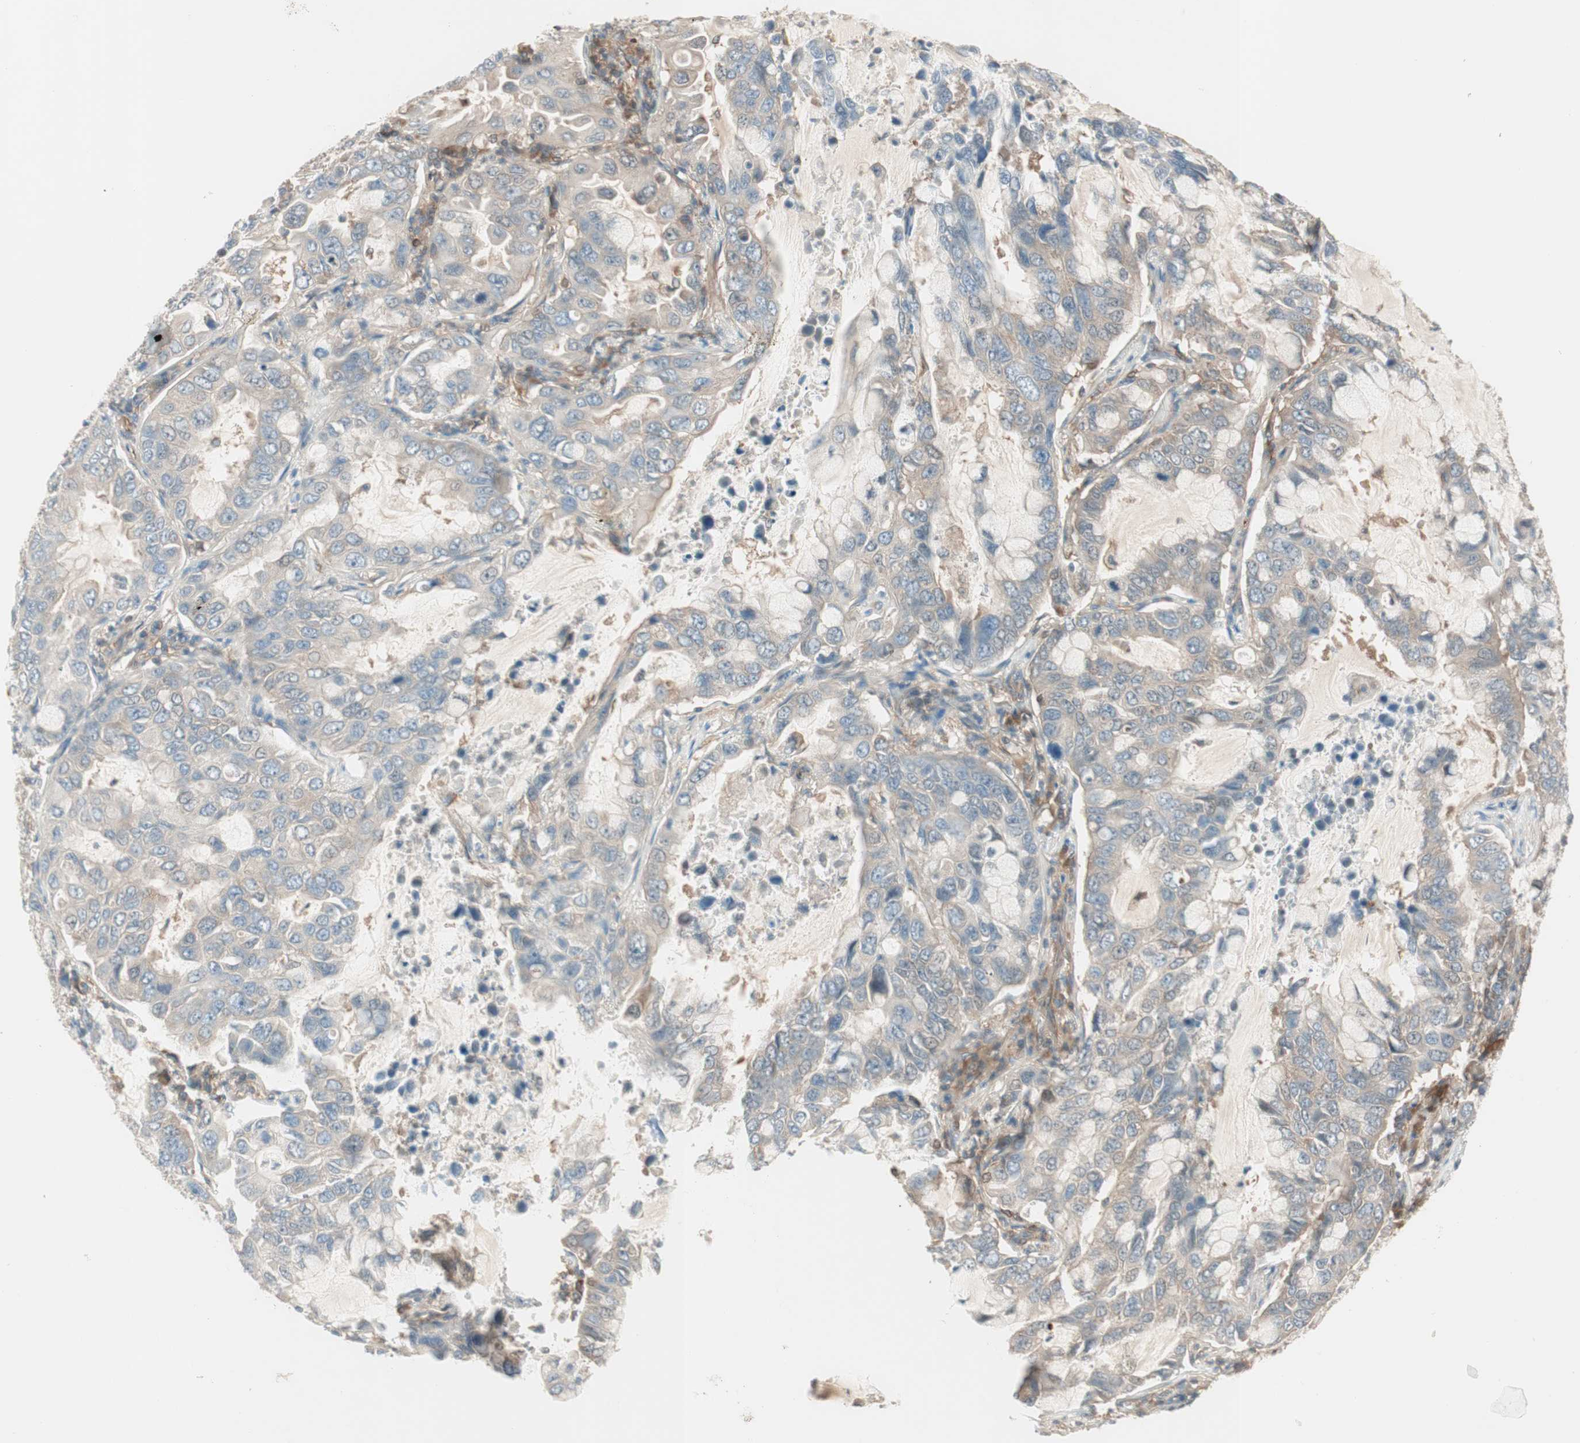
{"staining": {"intensity": "weak", "quantity": "25%-75%", "location": "cytoplasmic/membranous"}, "tissue": "lung cancer", "cell_type": "Tumor cells", "image_type": "cancer", "snomed": [{"axis": "morphology", "description": "Adenocarcinoma, NOS"}, {"axis": "topography", "description": "Lung"}], "caption": "This histopathology image exhibits immunohistochemistry staining of human lung cancer (adenocarcinoma), with low weak cytoplasmic/membranous staining in about 25%-75% of tumor cells.", "gene": "GALT", "patient": {"sex": "male", "age": 64}}